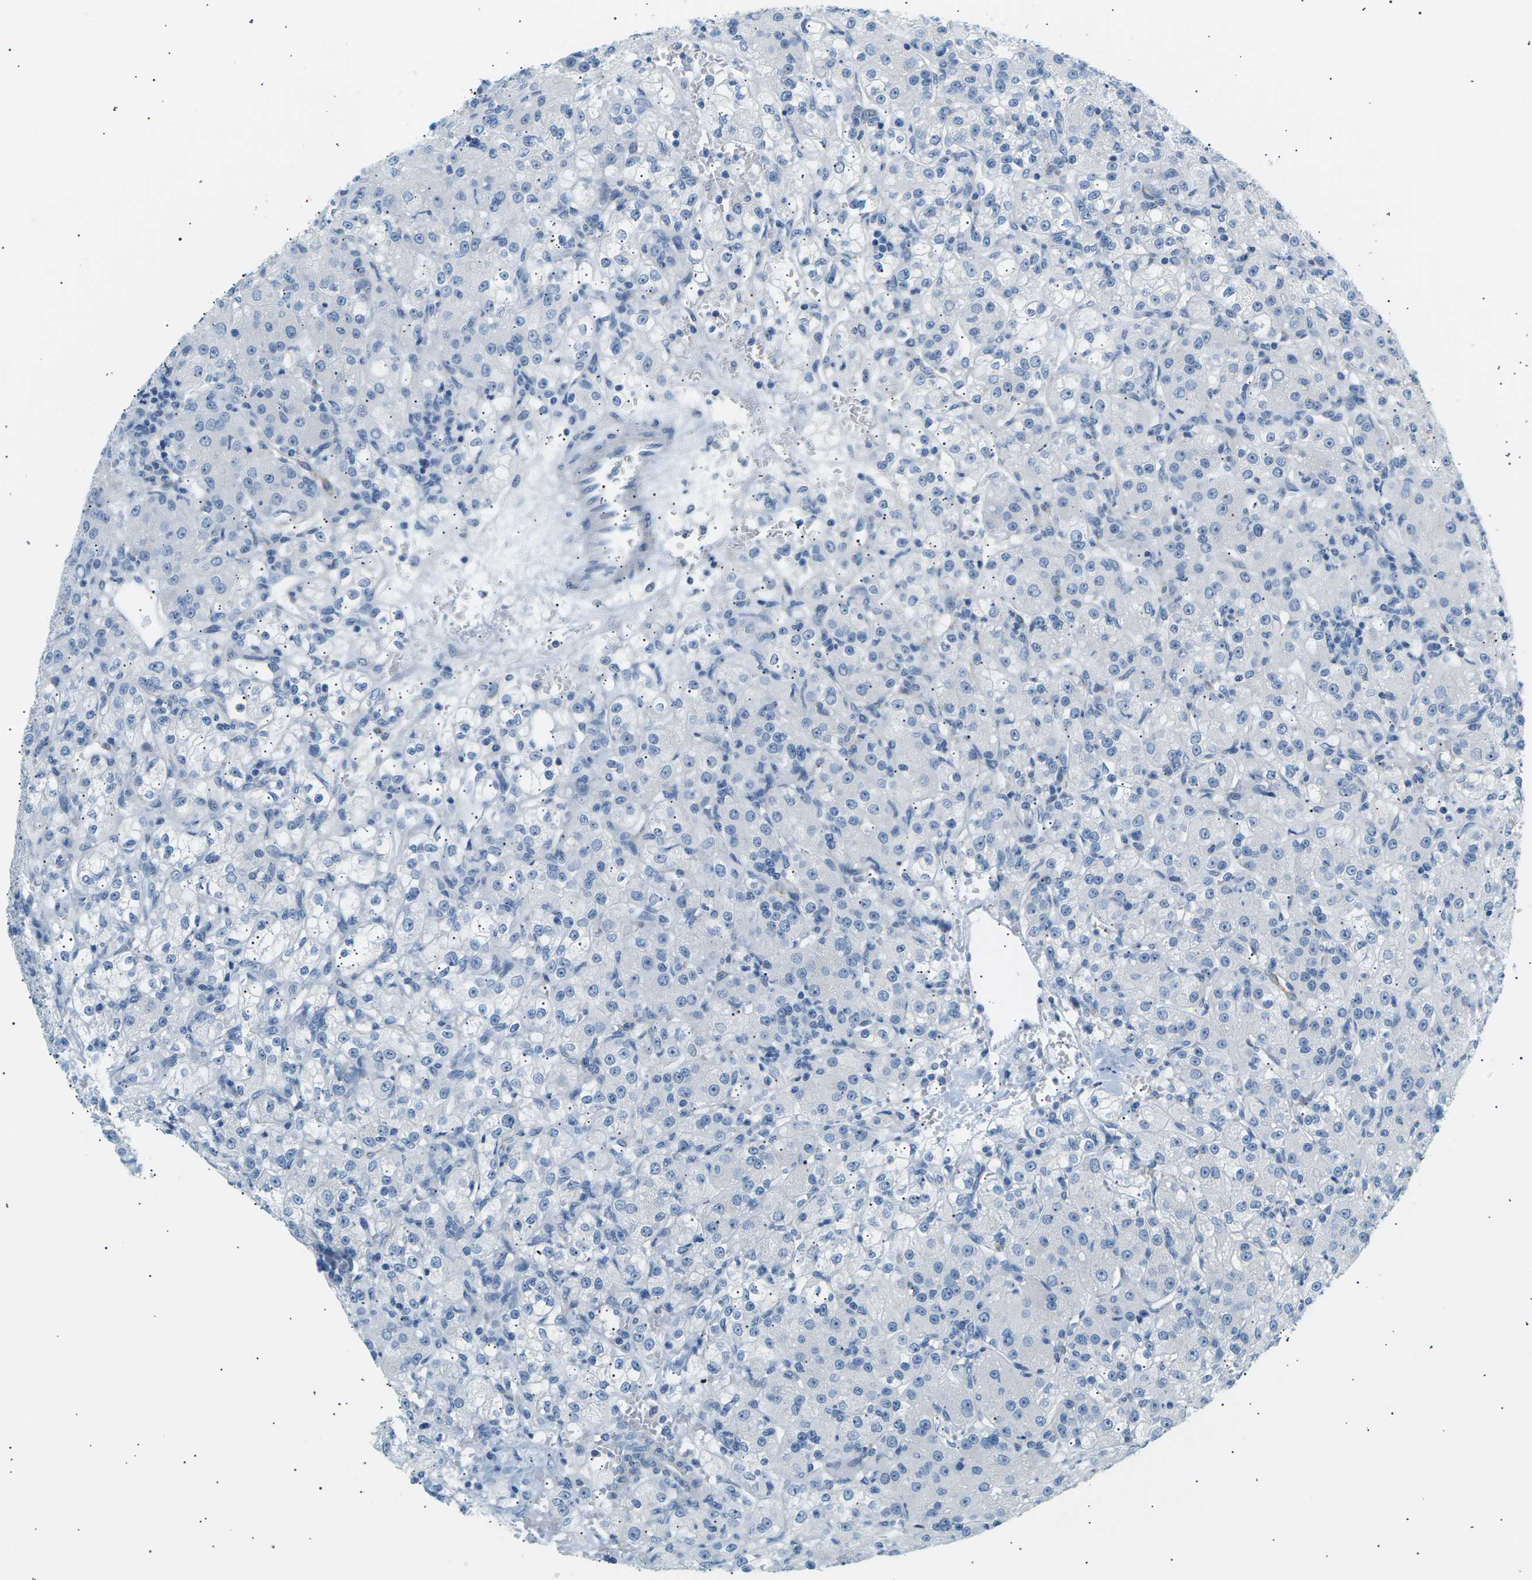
{"staining": {"intensity": "negative", "quantity": "none", "location": "none"}, "tissue": "renal cancer", "cell_type": "Tumor cells", "image_type": "cancer", "snomed": [{"axis": "morphology", "description": "Normal tissue, NOS"}, {"axis": "morphology", "description": "Adenocarcinoma, NOS"}, {"axis": "topography", "description": "Kidney"}], "caption": "Tumor cells show no significant staining in adenocarcinoma (renal).", "gene": "SEPTIN5", "patient": {"sex": "male", "age": 61}}